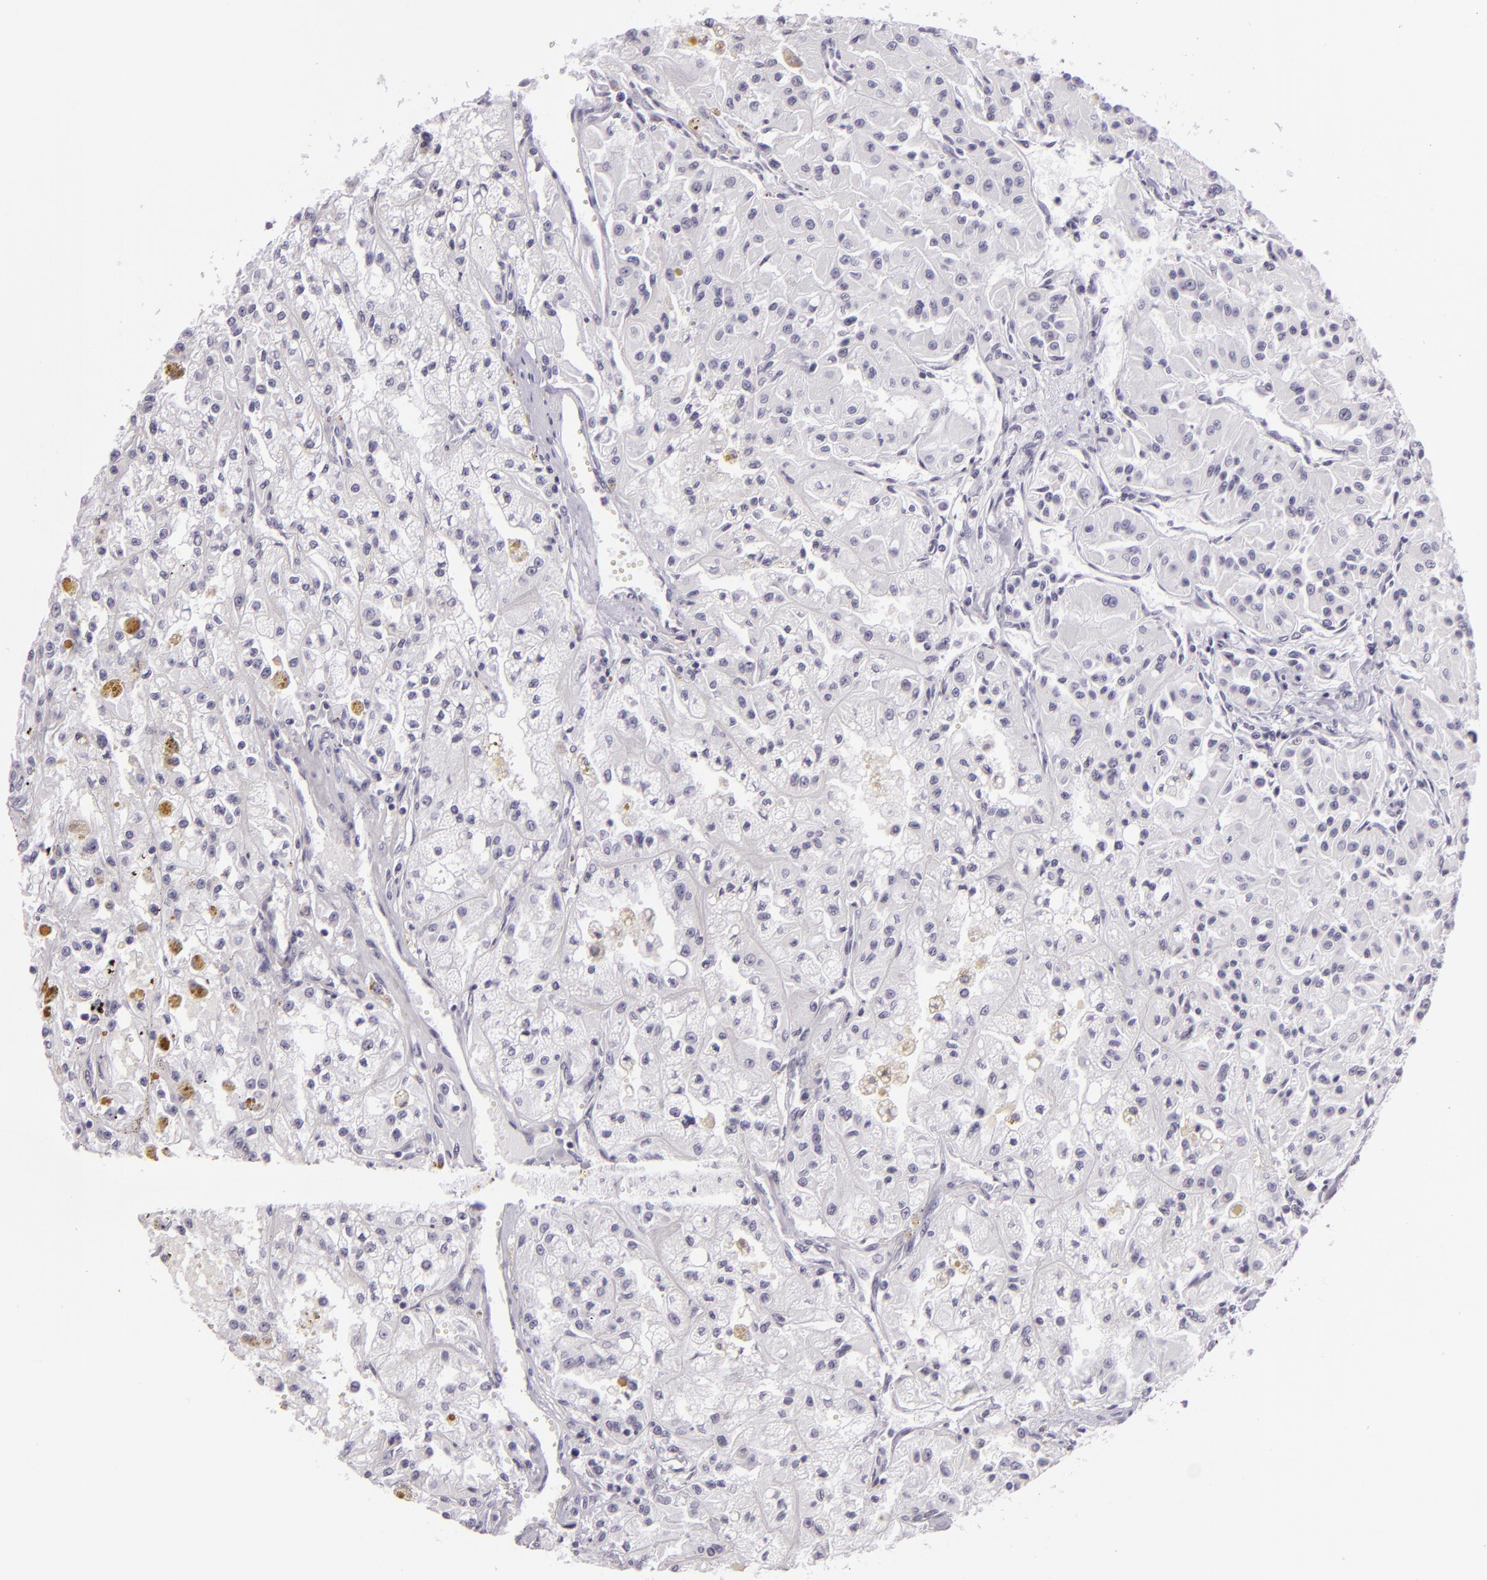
{"staining": {"intensity": "negative", "quantity": "none", "location": "none"}, "tissue": "renal cancer", "cell_type": "Tumor cells", "image_type": "cancer", "snomed": [{"axis": "morphology", "description": "Adenocarcinoma, NOS"}, {"axis": "topography", "description": "Kidney"}], "caption": "A histopathology image of human renal cancer (adenocarcinoma) is negative for staining in tumor cells.", "gene": "MCM3", "patient": {"sex": "male", "age": 78}}